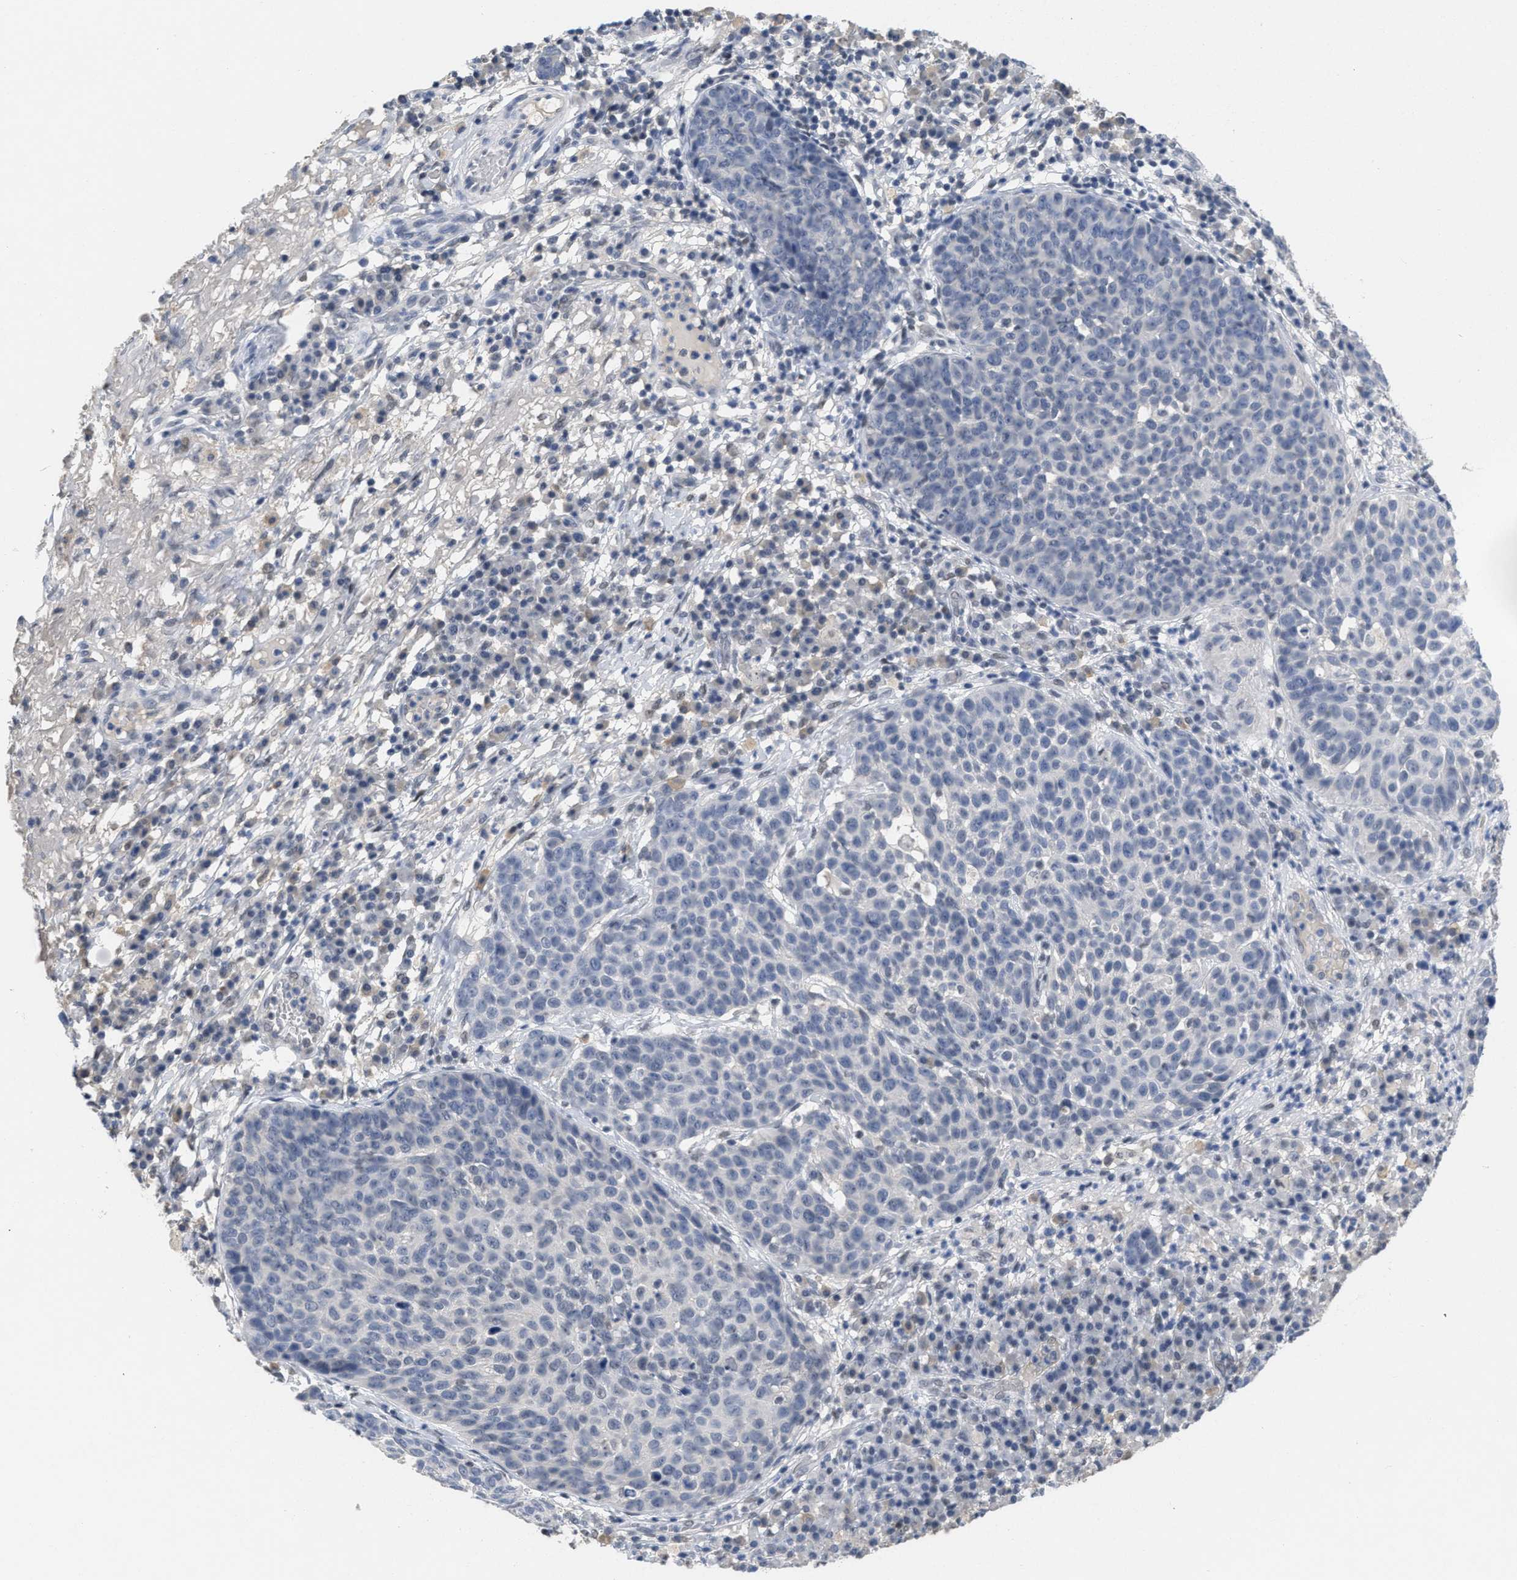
{"staining": {"intensity": "negative", "quantity": "none", "location": "none"}, "tissue": "skin cancer", "cell_type": "Tumor cells", "image_type": "cancer", "snomed": [{"axis": "morphology", "description": "Squamous cell carcinoma in situ, NOS"}, {"axis": "morphology", "description": "Squamous cell carcinoma, NOS"}, {"axis": "topography", "description": "Skin"}], "caption": "The photomicrograph shows no significant expression in tumor cells of skin cancer (squamous cell carcinoma in situ).", "gene": "GGNBP2", "patient": {"sex": "male", "age": 93}}